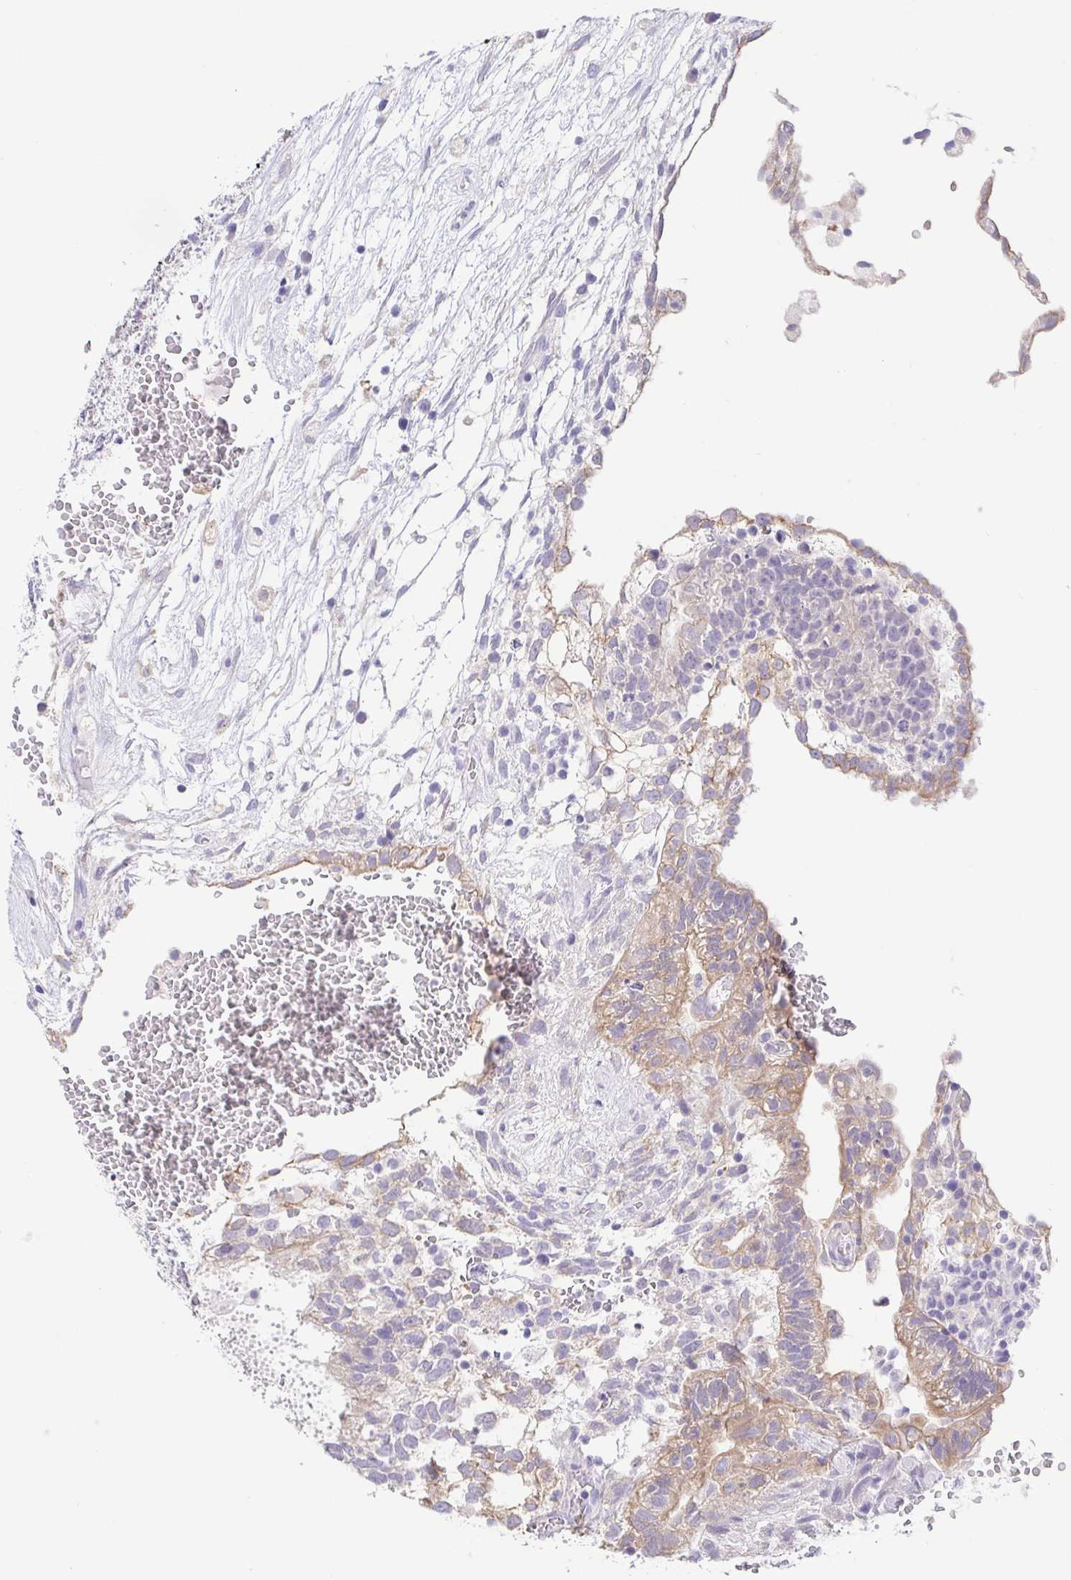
{"staining": {"intensity": "weak", "quantity": "25%-75%", "location": "cytoplasmic/membranous"}, "tissue": "testis cancer", "cell_type": "Tumor cells", "image_type": "cancer", "snomed": [{"axis": "morphology", "description": "Normal tissue, NOS"}, {"axis": "morphology", "description": "Carcinoma, Embryonal, NOS"}, {"axis": "topography", "description": "Testis"}], "caption": "Immunohistochemistry (IHC) staining of testis cancer (embryonal carcinoma), which shows low levels of weak cytoplasmic/membranous expression in approximately 25%-75% of tumor cells indicating weak cytoplasmic/membranous protein staining. The staining was performed using DAB (3,3'-diaminobenzidine) (brown) for protein detection and nuclei were counterstained in hematoxylin (blue).", "gene": "FABP3", "patient": {"sex": "male", "age": 32}}